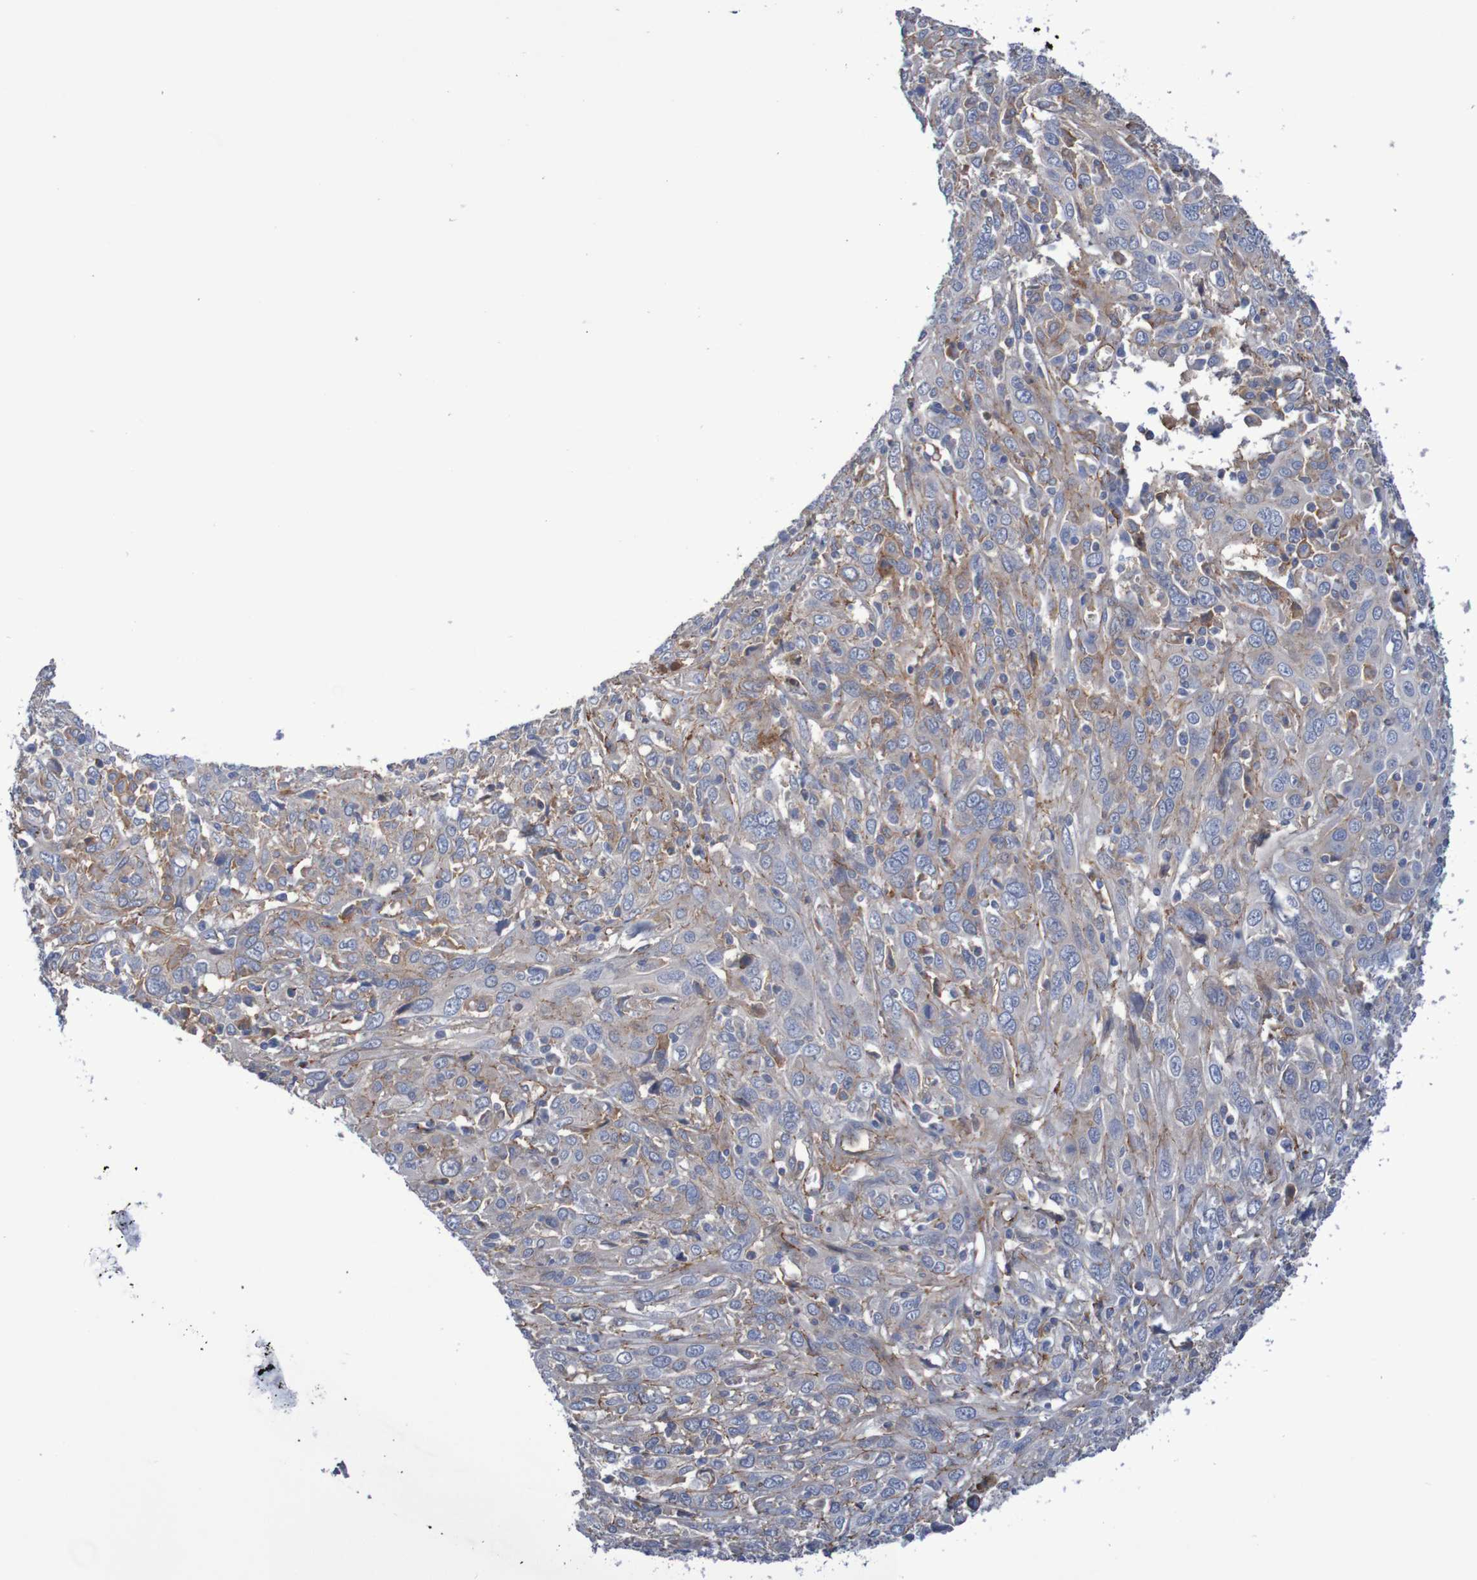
{"staining": {"intensity": "weak", "quantity": "25%-75%", "location": "cytoplasmic/membranous"}, "tissue": "cervical cancer", "cell_type": "Tumor cells", "image_type": "cancer", "snomed": [{"axis": "morphology", "description": "Squamous cell carcinoma, NOS"}, {"axis": "topography", "description": "Cervix"}], "caption": "Protein expression analysis of human squamous cell carcinoma (cervical) reveals weak cytoplasmic/membranous positivity in approximately 25%-75% of tumor cells.", "gene": "NECTIN2", "patient": {"sex": "female", "age": 46}}